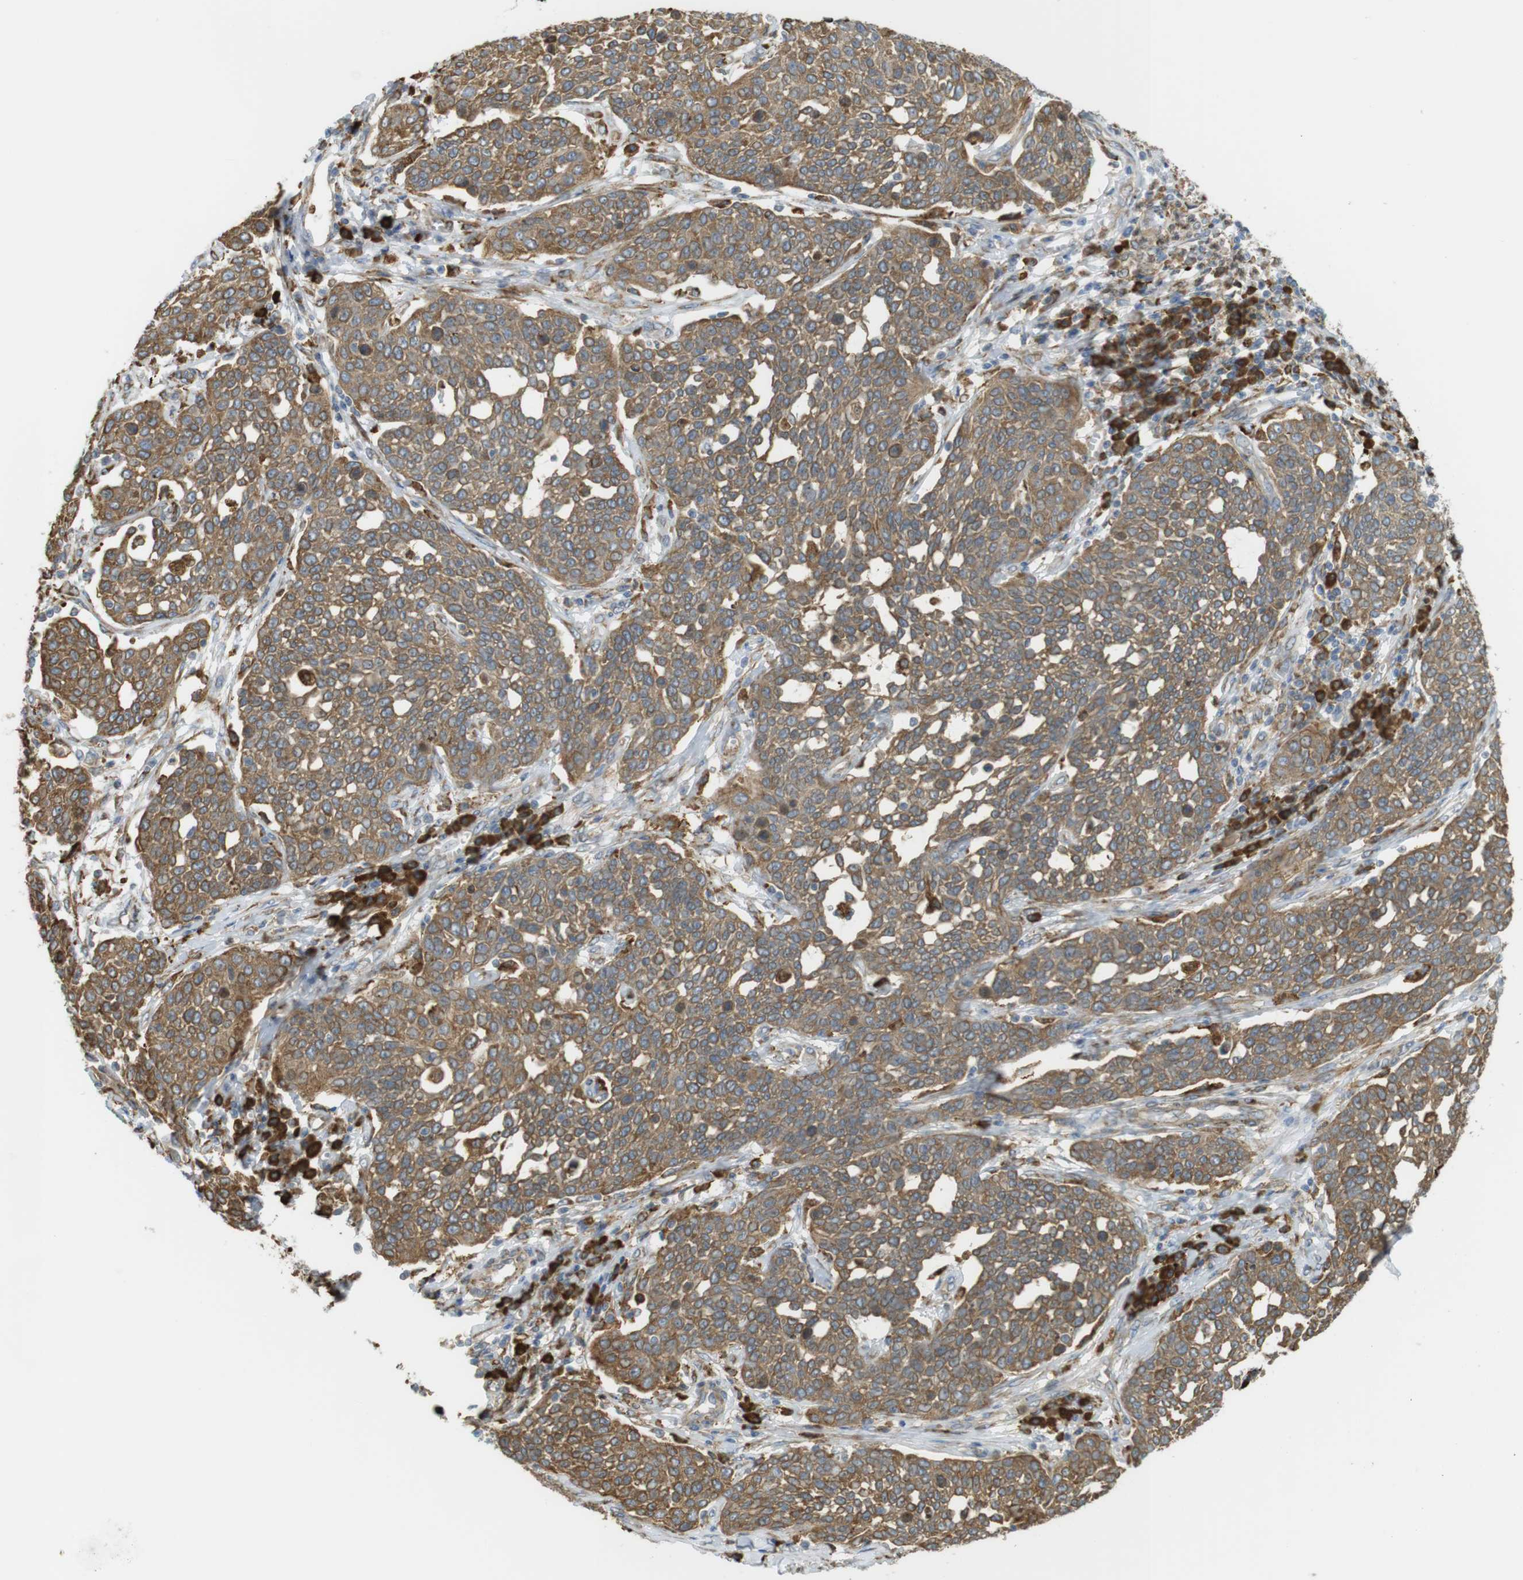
{"staining": {"intensity": "moderate", "quantity": ">75%", "location": "cytoplasmic/membranous"}, "tissue": "cervical cancer", "cell_type": "Tumor cells", "image_type": "cancer", "snomed": [{"axis": "morphology", "description": "Squamous cell carcinoma, NOS"}, {"axis": "topography", "description": "Cervix"}], "caption": "IHC staining of cervical cancer, which shows medium levels of moderate cytoplasmic/membranous expression in approximately >75% of tumor cells indicating moderate cytoplasmic/membranous protein positivity. The staining was performed using DAB (brown) for protein detection and nuclei were counterstained in hematoxylin (blue).", "gene": "MBOAT2", "patient": {"sex": "female", "age": 34}}